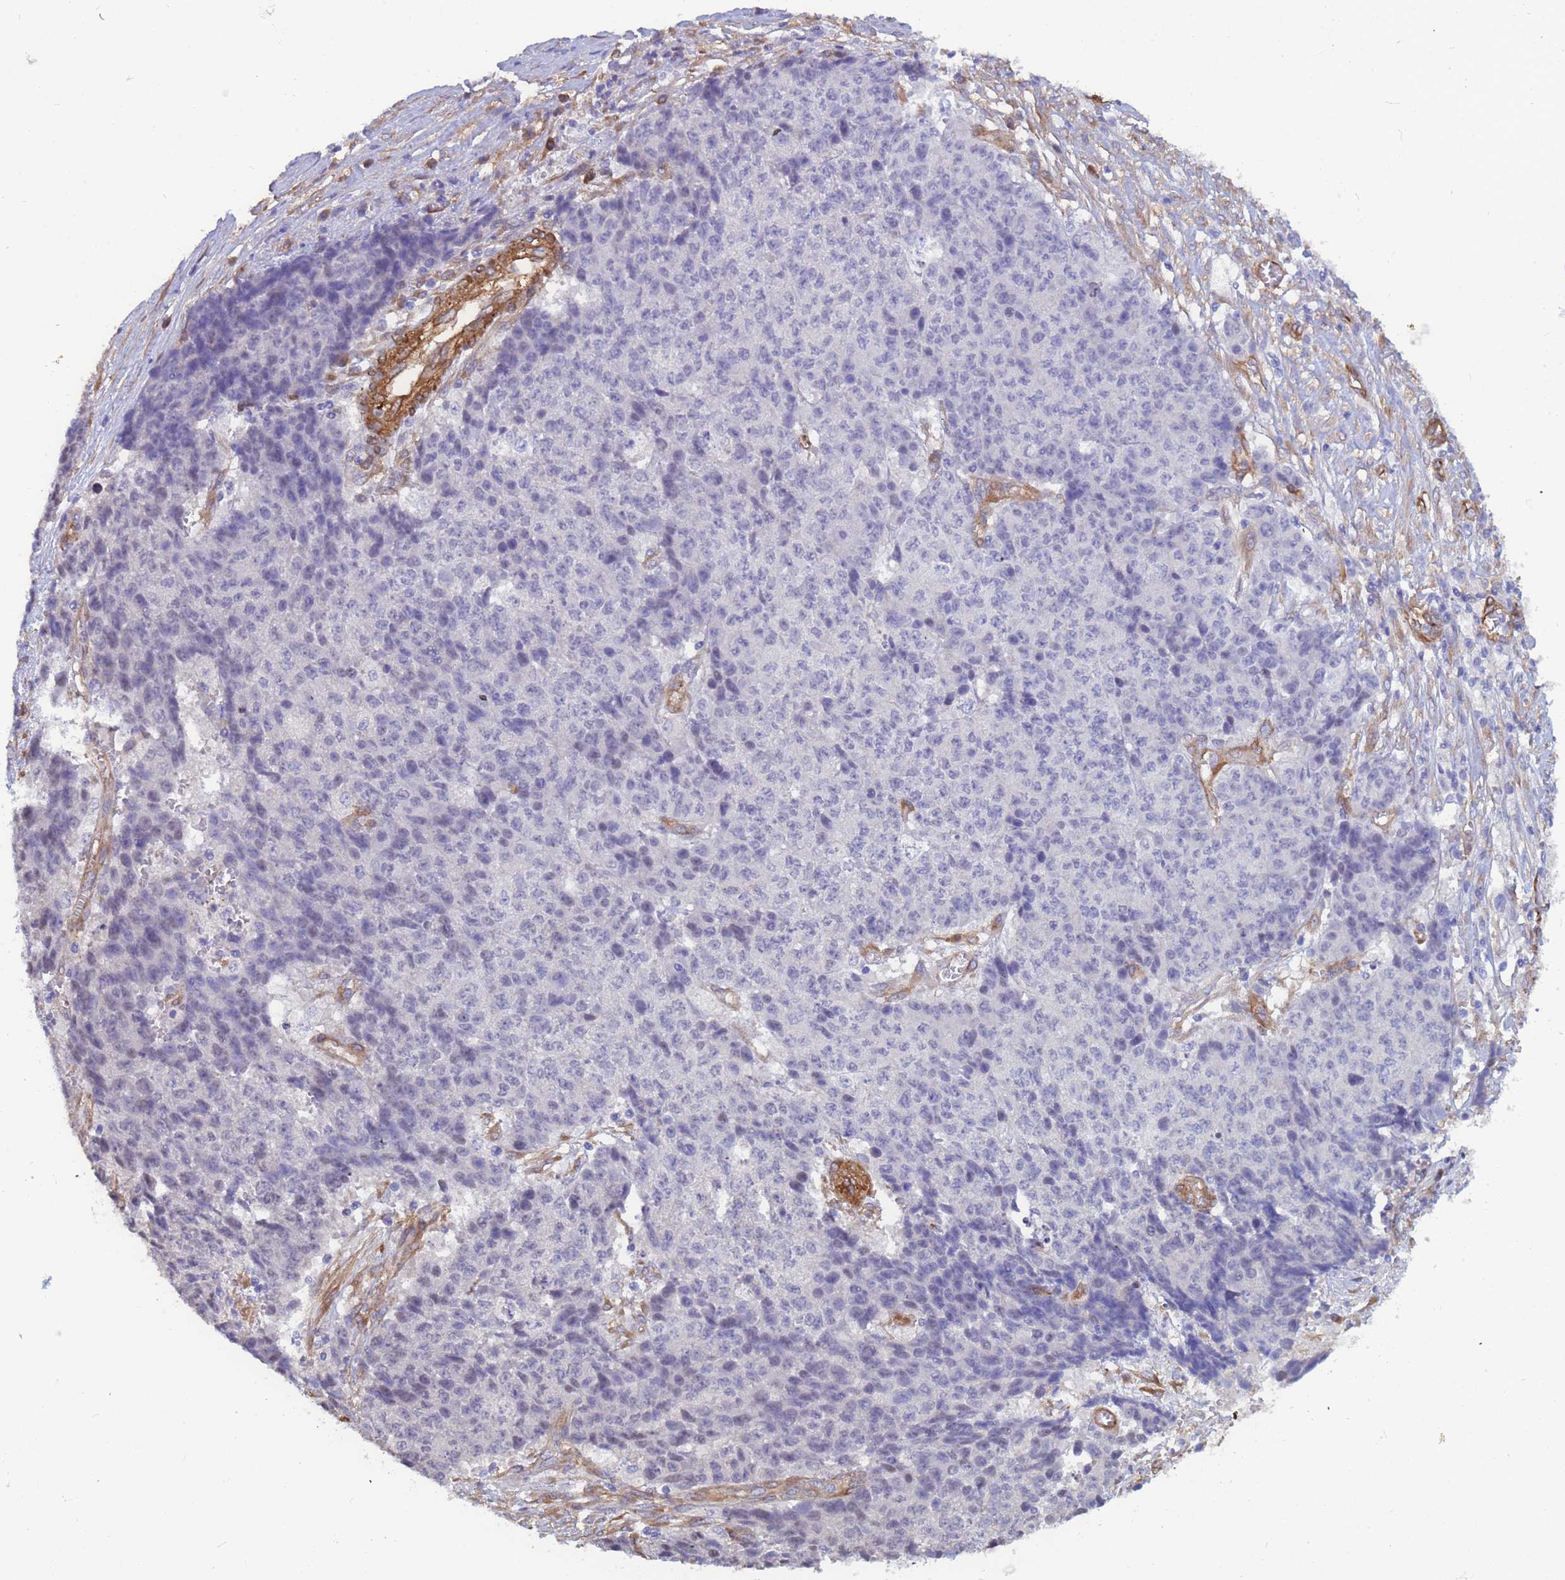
{"staining": {"intensity": "negative", "quantity": "none", "location": "none"}, "tissue": "ovarian cancer", "cell_type": "Tumor cells", "image_type": "cancer", "snomed": [{"axis": "morphology", "description": "Carcinoma, endometroid"}, {"axis": "topography", "description": "Ovary"}], "caption": "Immunohistochemistry (IHC) histopathology image of human ovarian cancer (endometroid carcinoma) stained for a protein (brown), which demonstrates no expression in tumor cells.", "gene": "EHD2", "patient": {"sex": "female", "age": 42}}